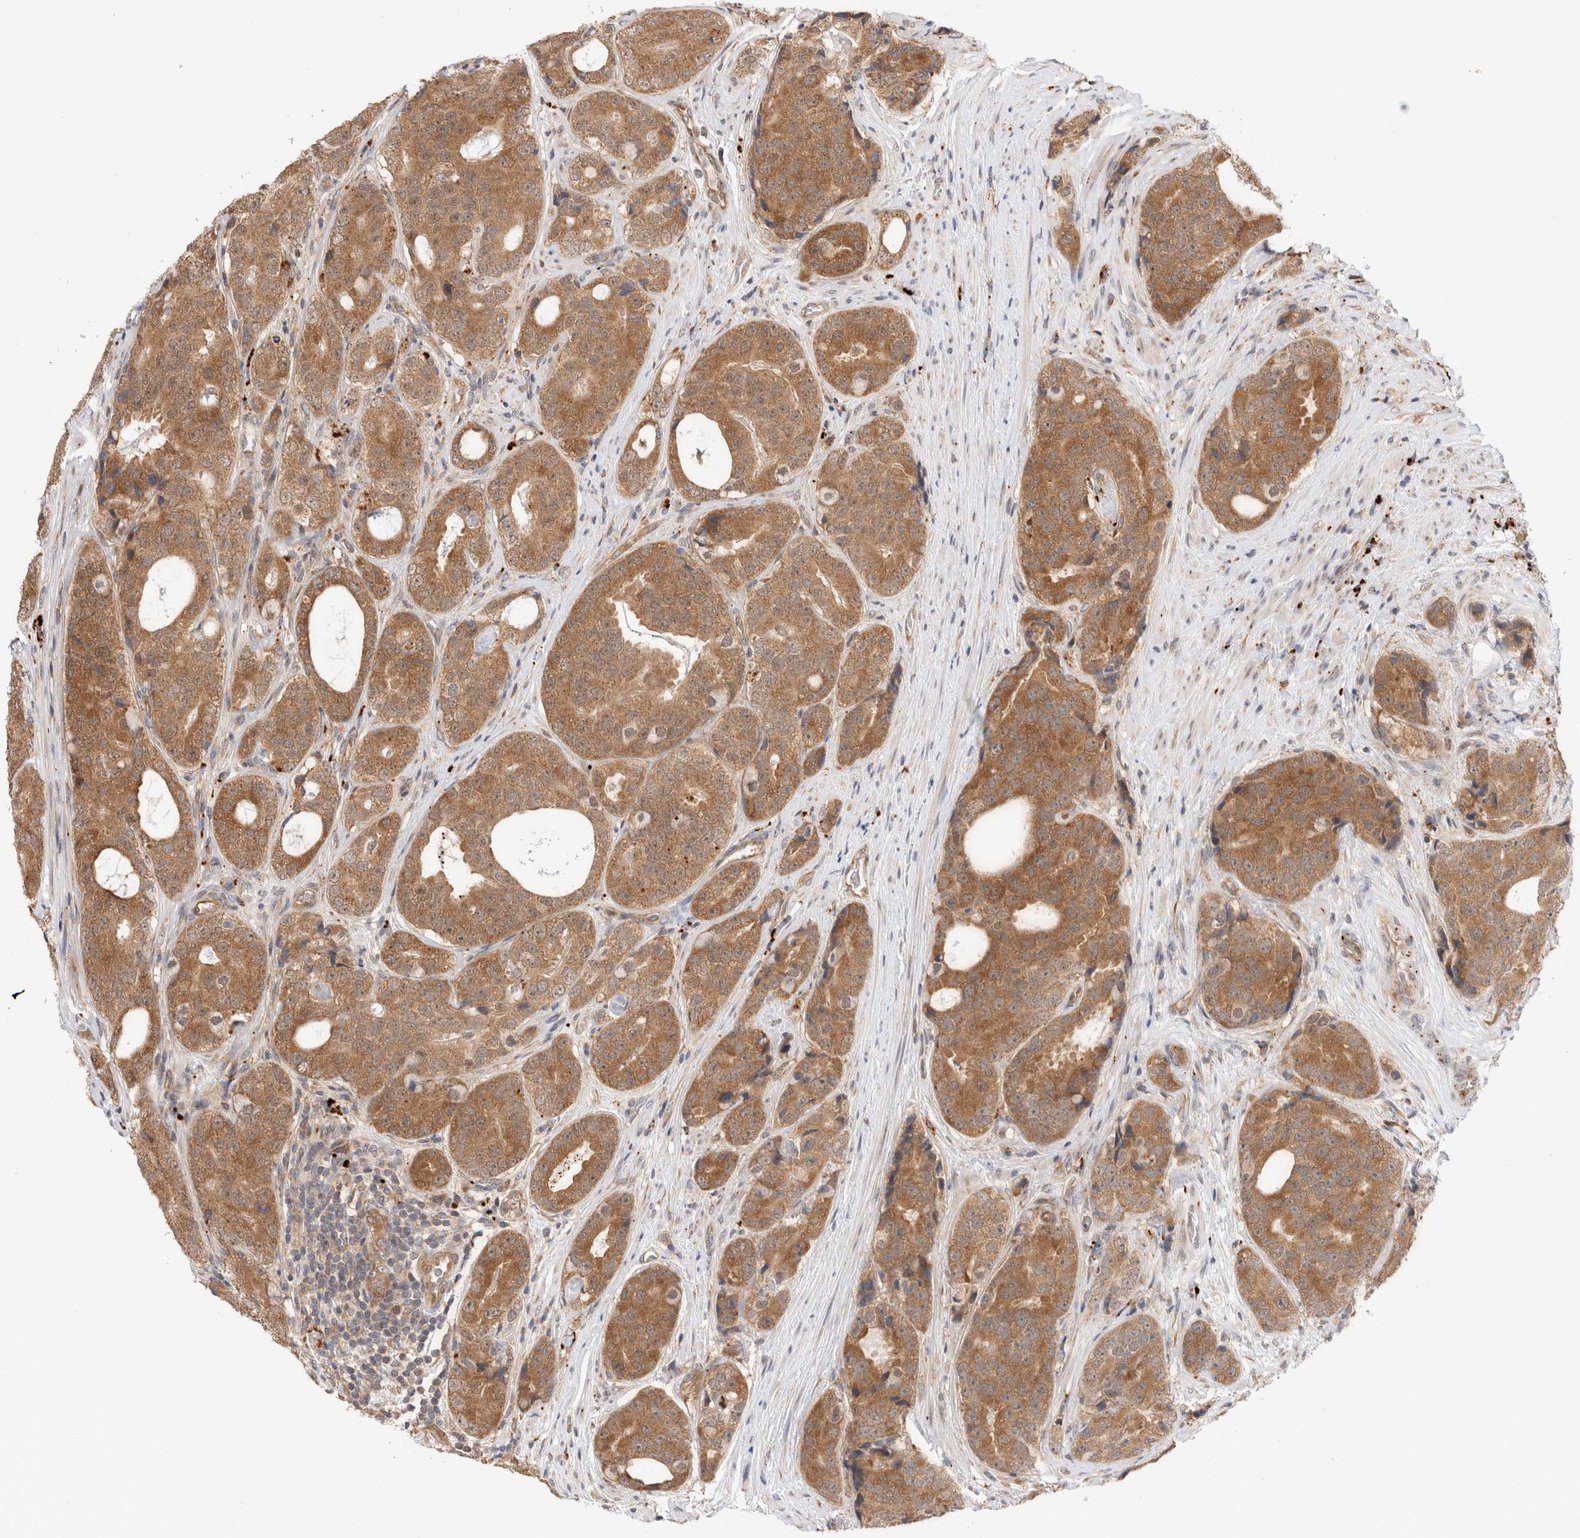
{"staining": {"intensity": "moderate", "quantity": ">75%", "location": "cytoplasmic/membranous"}, "tissue": "prostate cancer", "cell_type": "Tumor cells", "image_type": "cancer", "snomed": [{"axis": "morphology", "description": "Adenocarcinoma, High grade"}, {"axis": "topography", "description": "Prostate"}], "caption": "This is a histology image of IHC staining of adenocarcinoma (high-grade) (prostate), which shows moderate positivity in the cytoplasmic/membranous of tumor cells.", "gene": "ACTL9", "patient": {"sex": "male", "age": 56}}